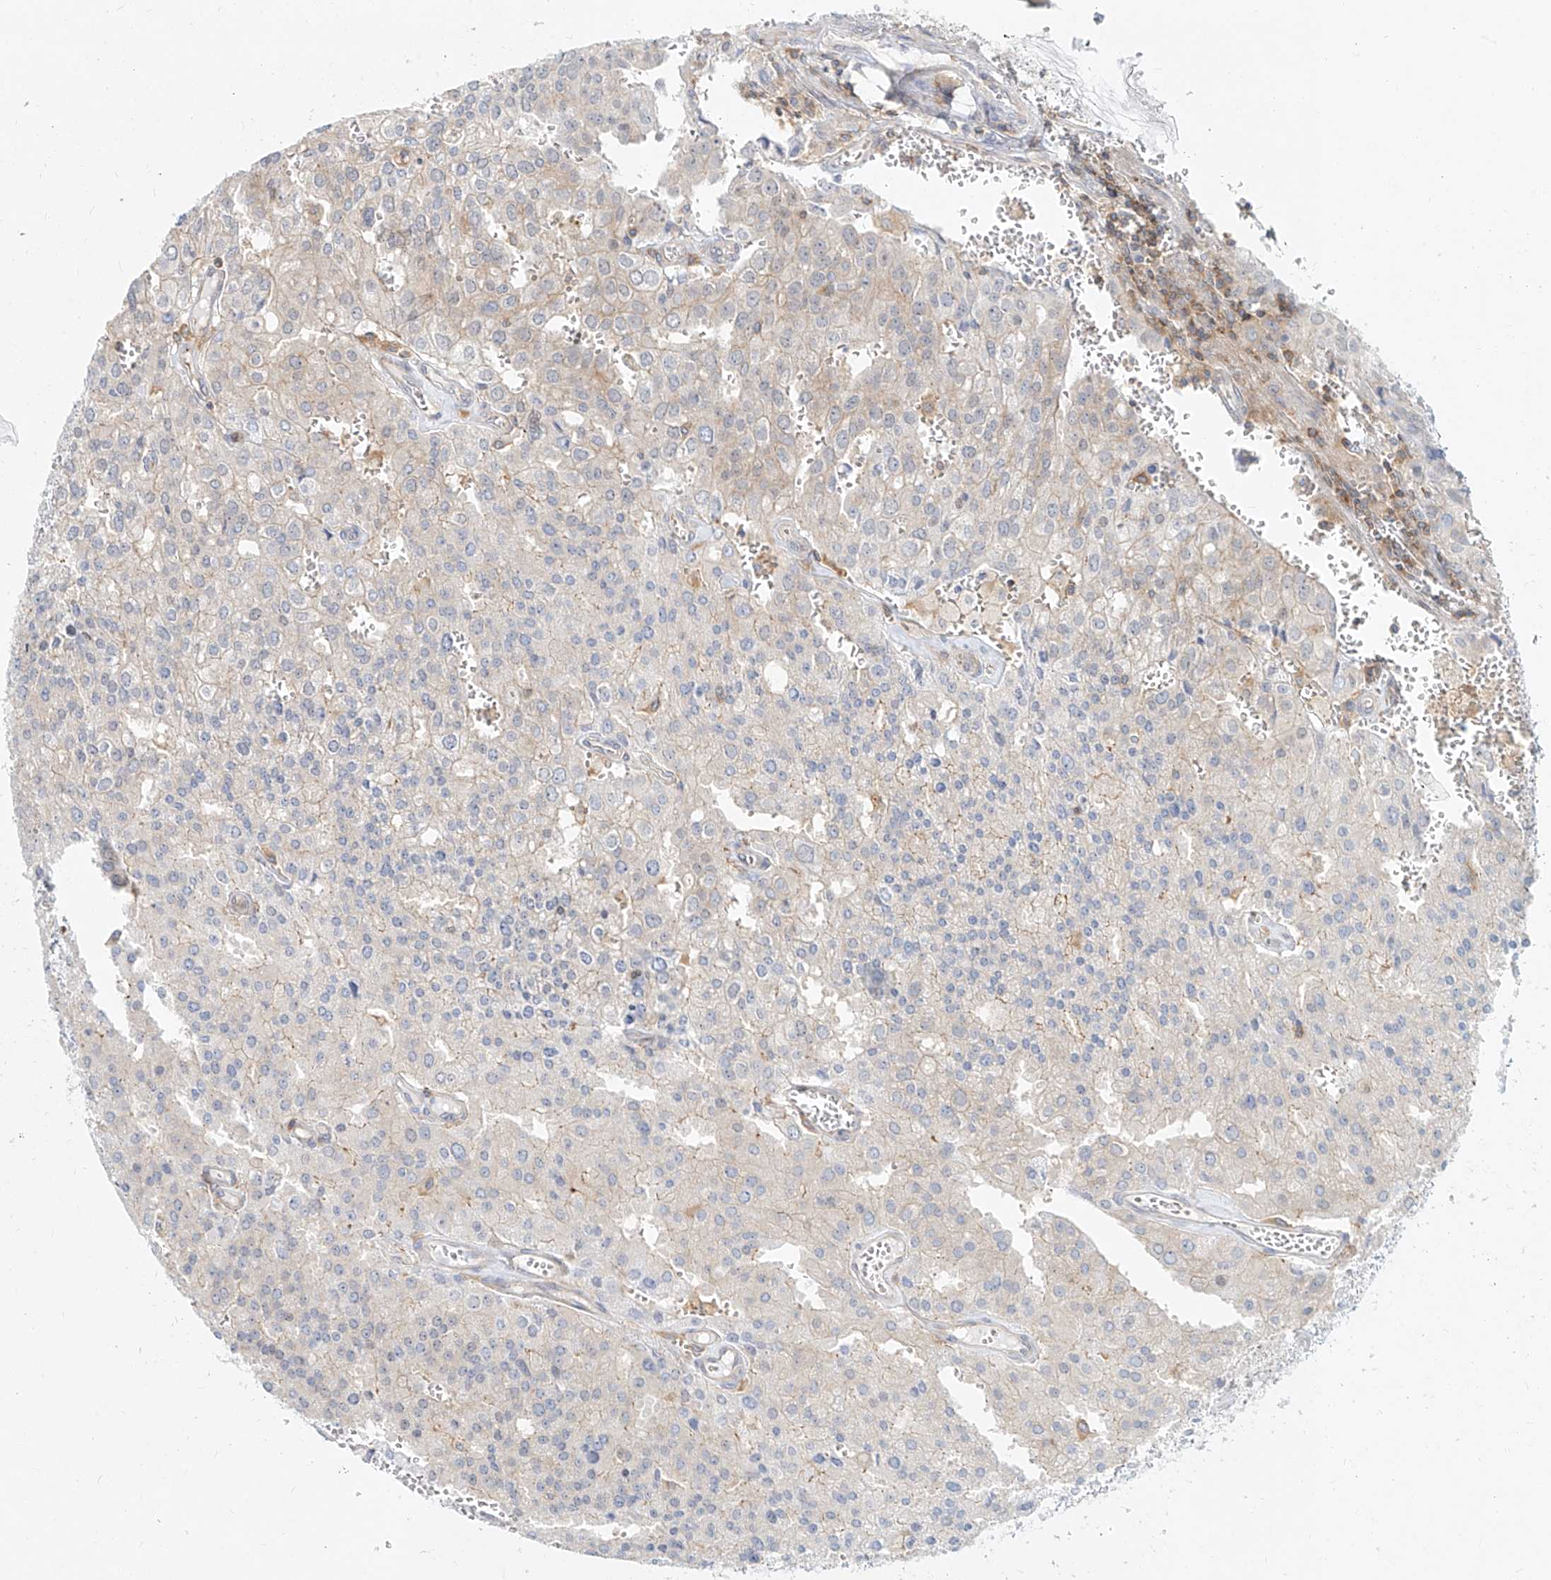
{"staining": {"intensity": "negative", "quantity": "none", "location": "none"}, "tissue": "prostate cancer", "cell_type": "Tumor cells", "image_type": "cancer", "snomed": [{"axis": "morphology", "description": "Adenocarcinoma, High grade"}, {"axis": "topography", "description": "Prostate"}], "caption": "An immunohistochemistry photomicrograph of prostate adenocarcinoma (high-grade) is shown. There is no staining in tumor cells of prostate adenocarcinoma (high-grade).", "gene": "SLC2A12", "patient": {"sex": "male", "age": 68}}